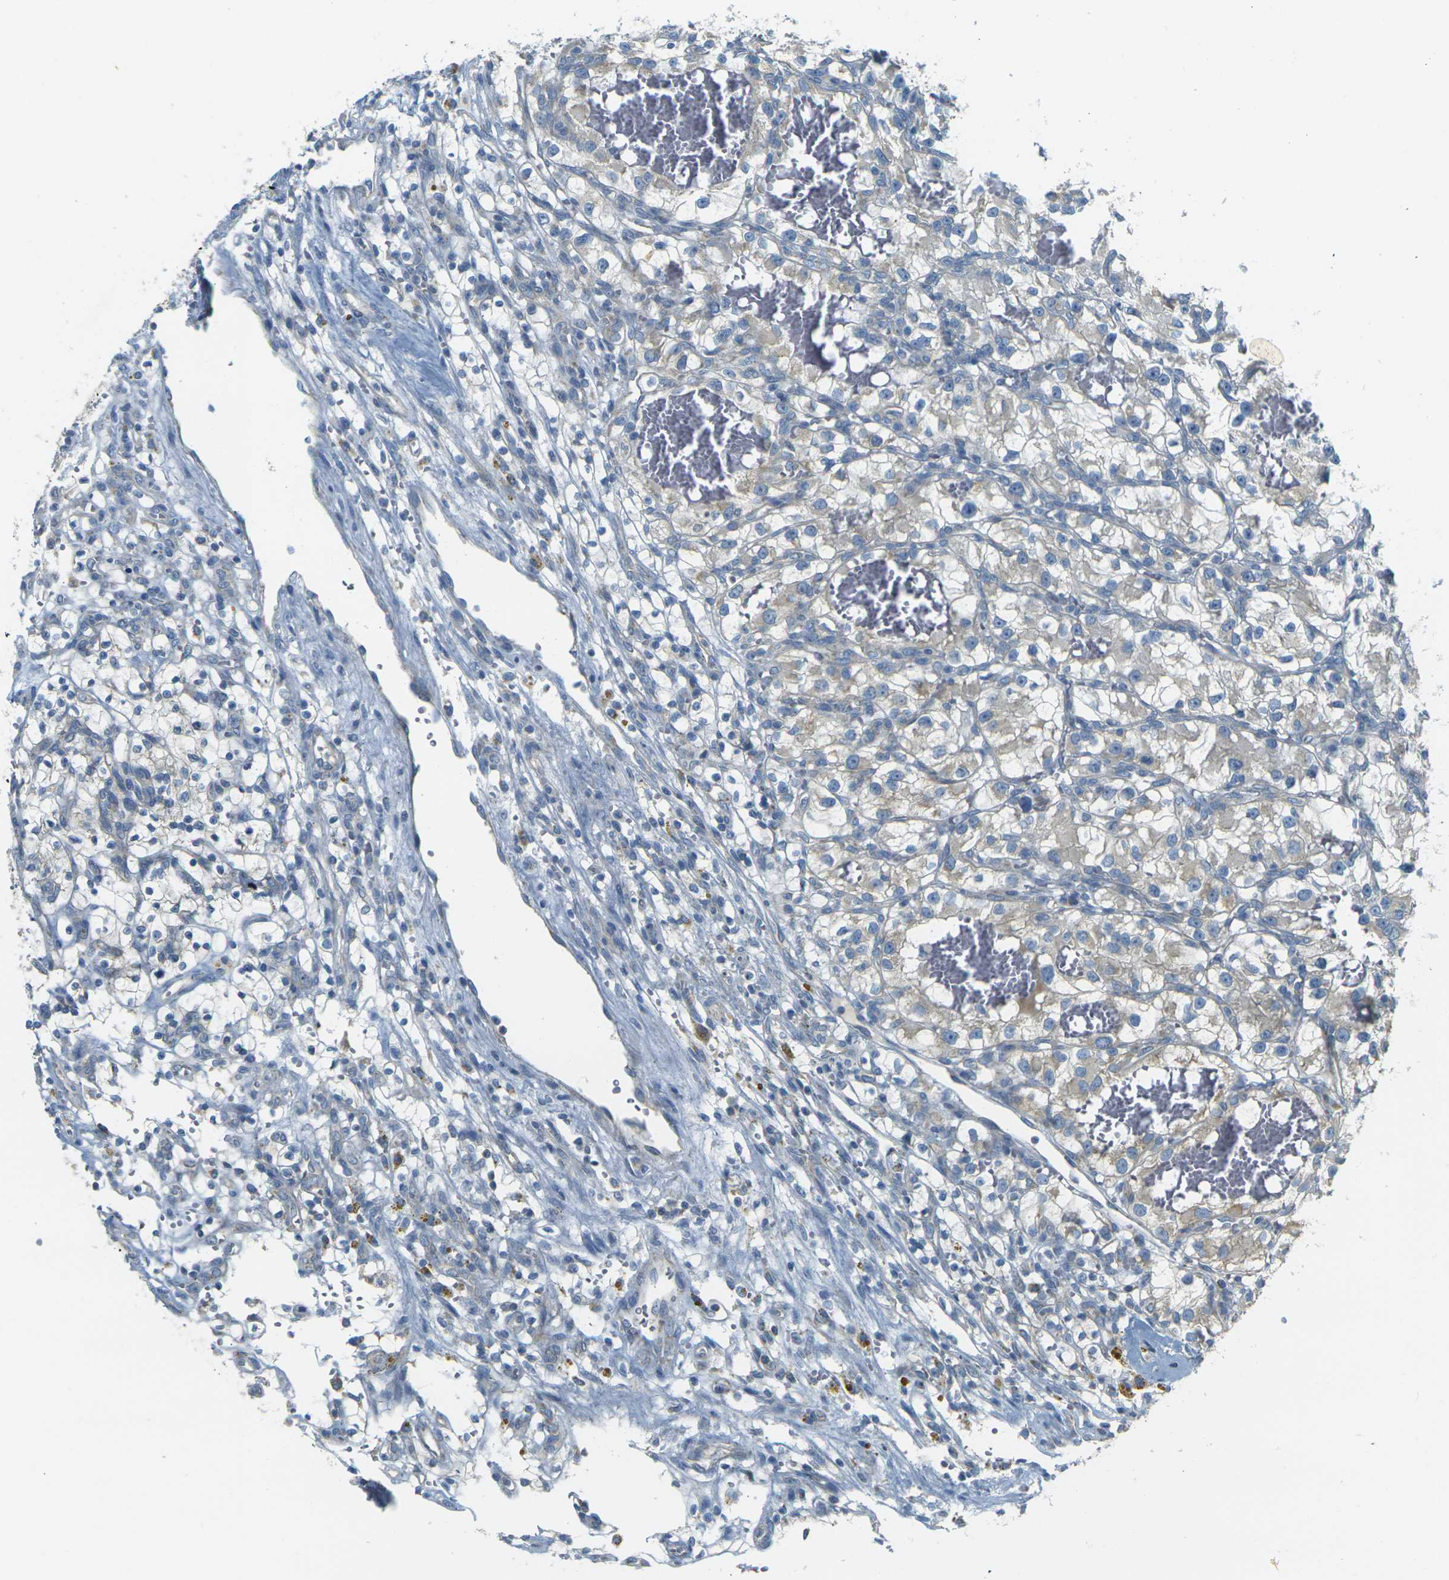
{"staining": {"intensity": "weak", "quantity": "25%-75%", "location": "cytoplasmic/membranous"}, "tissue": "renal cancer", "cell_type": "Tumor cells", "image_type": "cancer", "snomed": [{"axis": "morphology", "description": "Adenocarcinoma, NOS"}, {"axis": "topography", "description": "Kidney"}], "caption": "Protein staining shows weak cytoplasmic/membranous staining in about 25%-75% of tumor cells in adenocarcinoma (renal).", "gene": "PARD6B", "patient": {"sex": "female", "age": 57}}